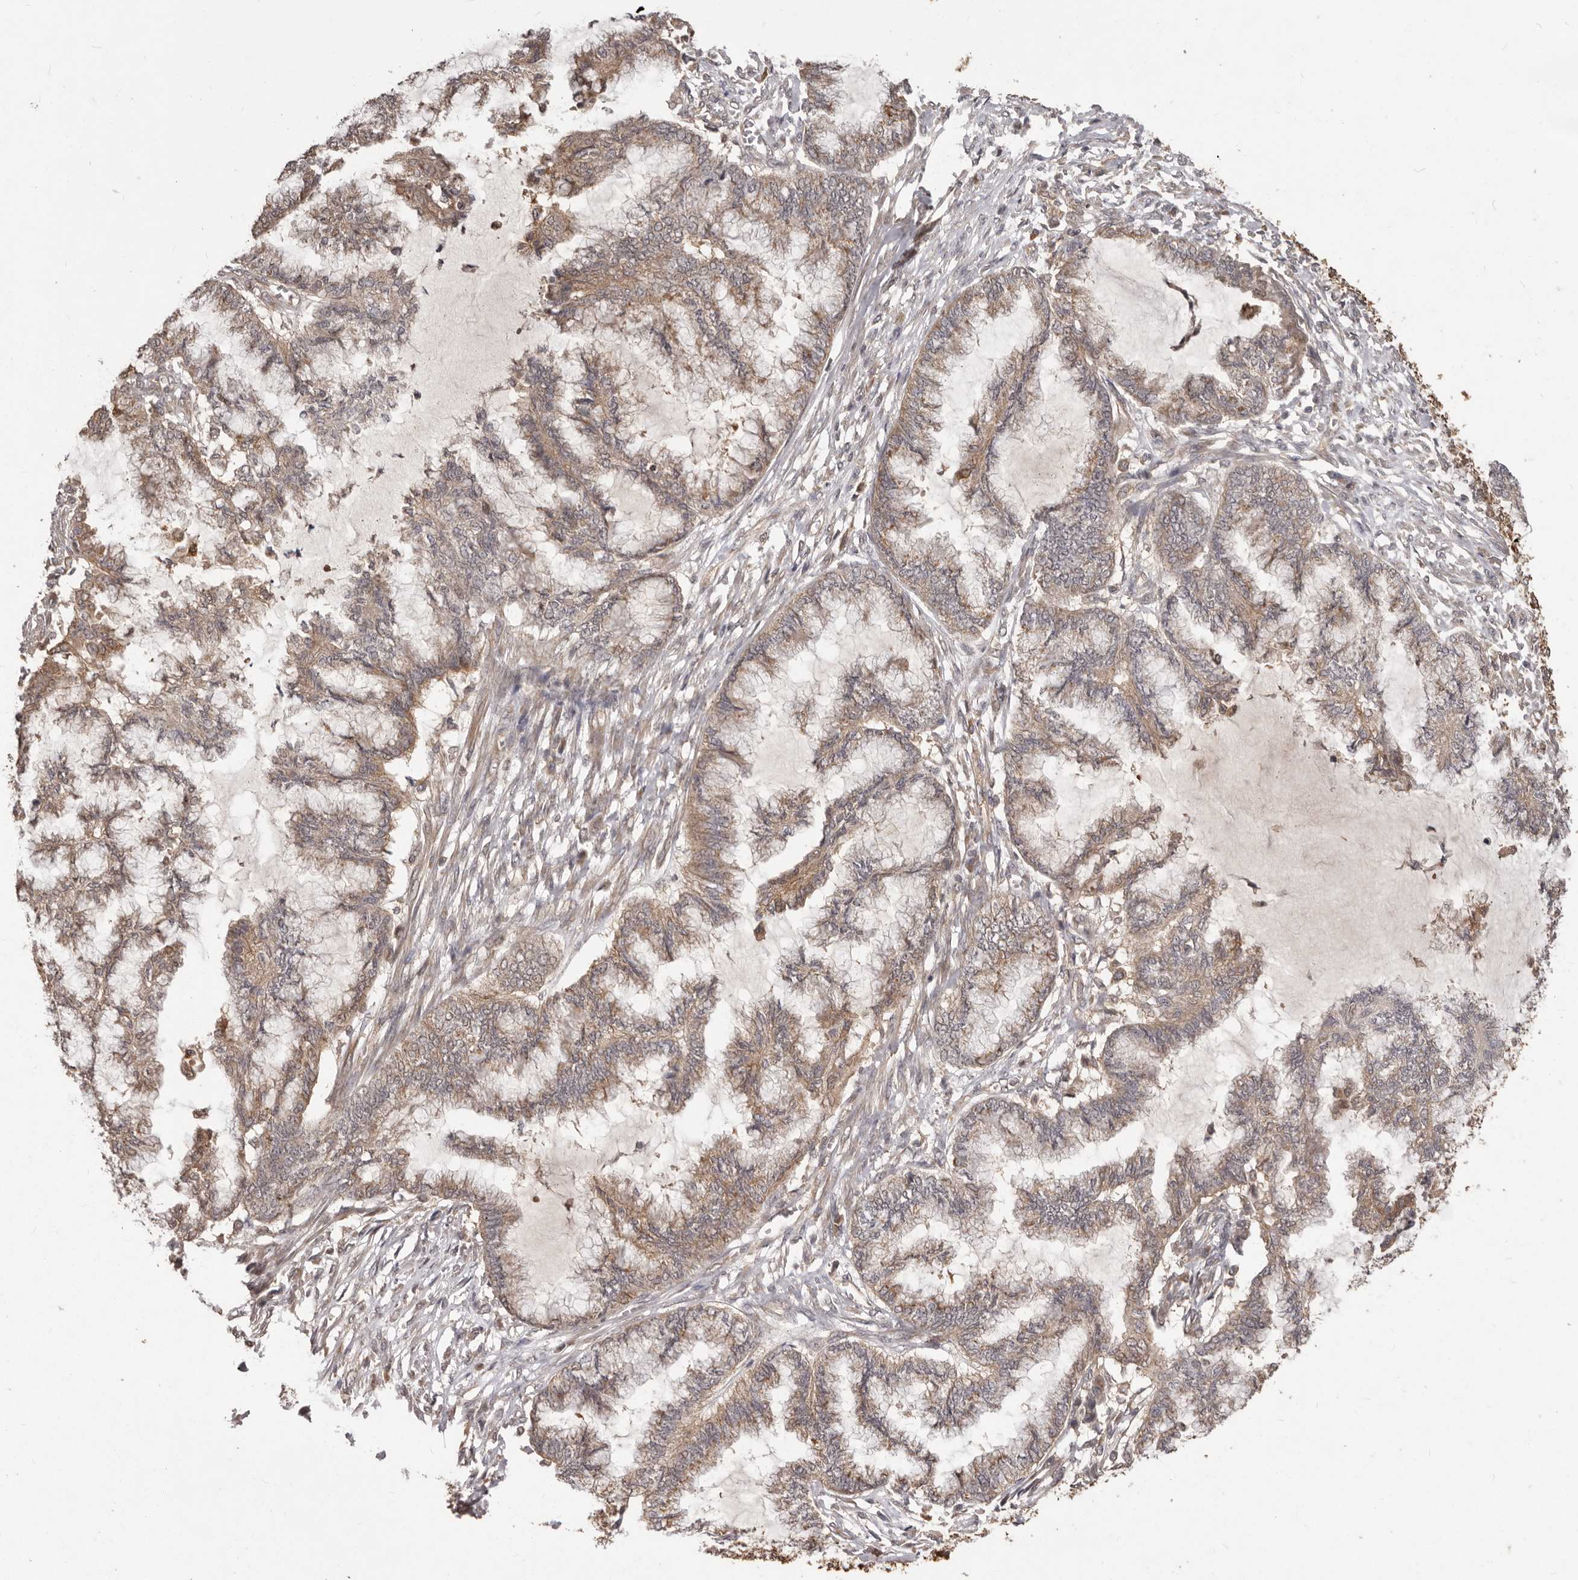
{"staining": {"intensity": "moderate", "quantity": ">75%", "location": "cytoplasmic/membranous"}, "tissue": "endometrial cancer", "cell_type": "Tumor cells", "image_type": "cancer", "snomed": [{"axis": "morphology", "description": "Adenocarcinoma, NOS"}, {"axis": "topography", "description": "Endometrium"}], "caption": "Immunohistochemistry (IHC) (DAB) staining of endometrial cancer (adenocarcinoma) exhibits moderate cytoplasmic/membranous protein staining in about >75% of tumor cells.", "gene": "MTO1", "patient": {"sex": "female", "age": 86}}